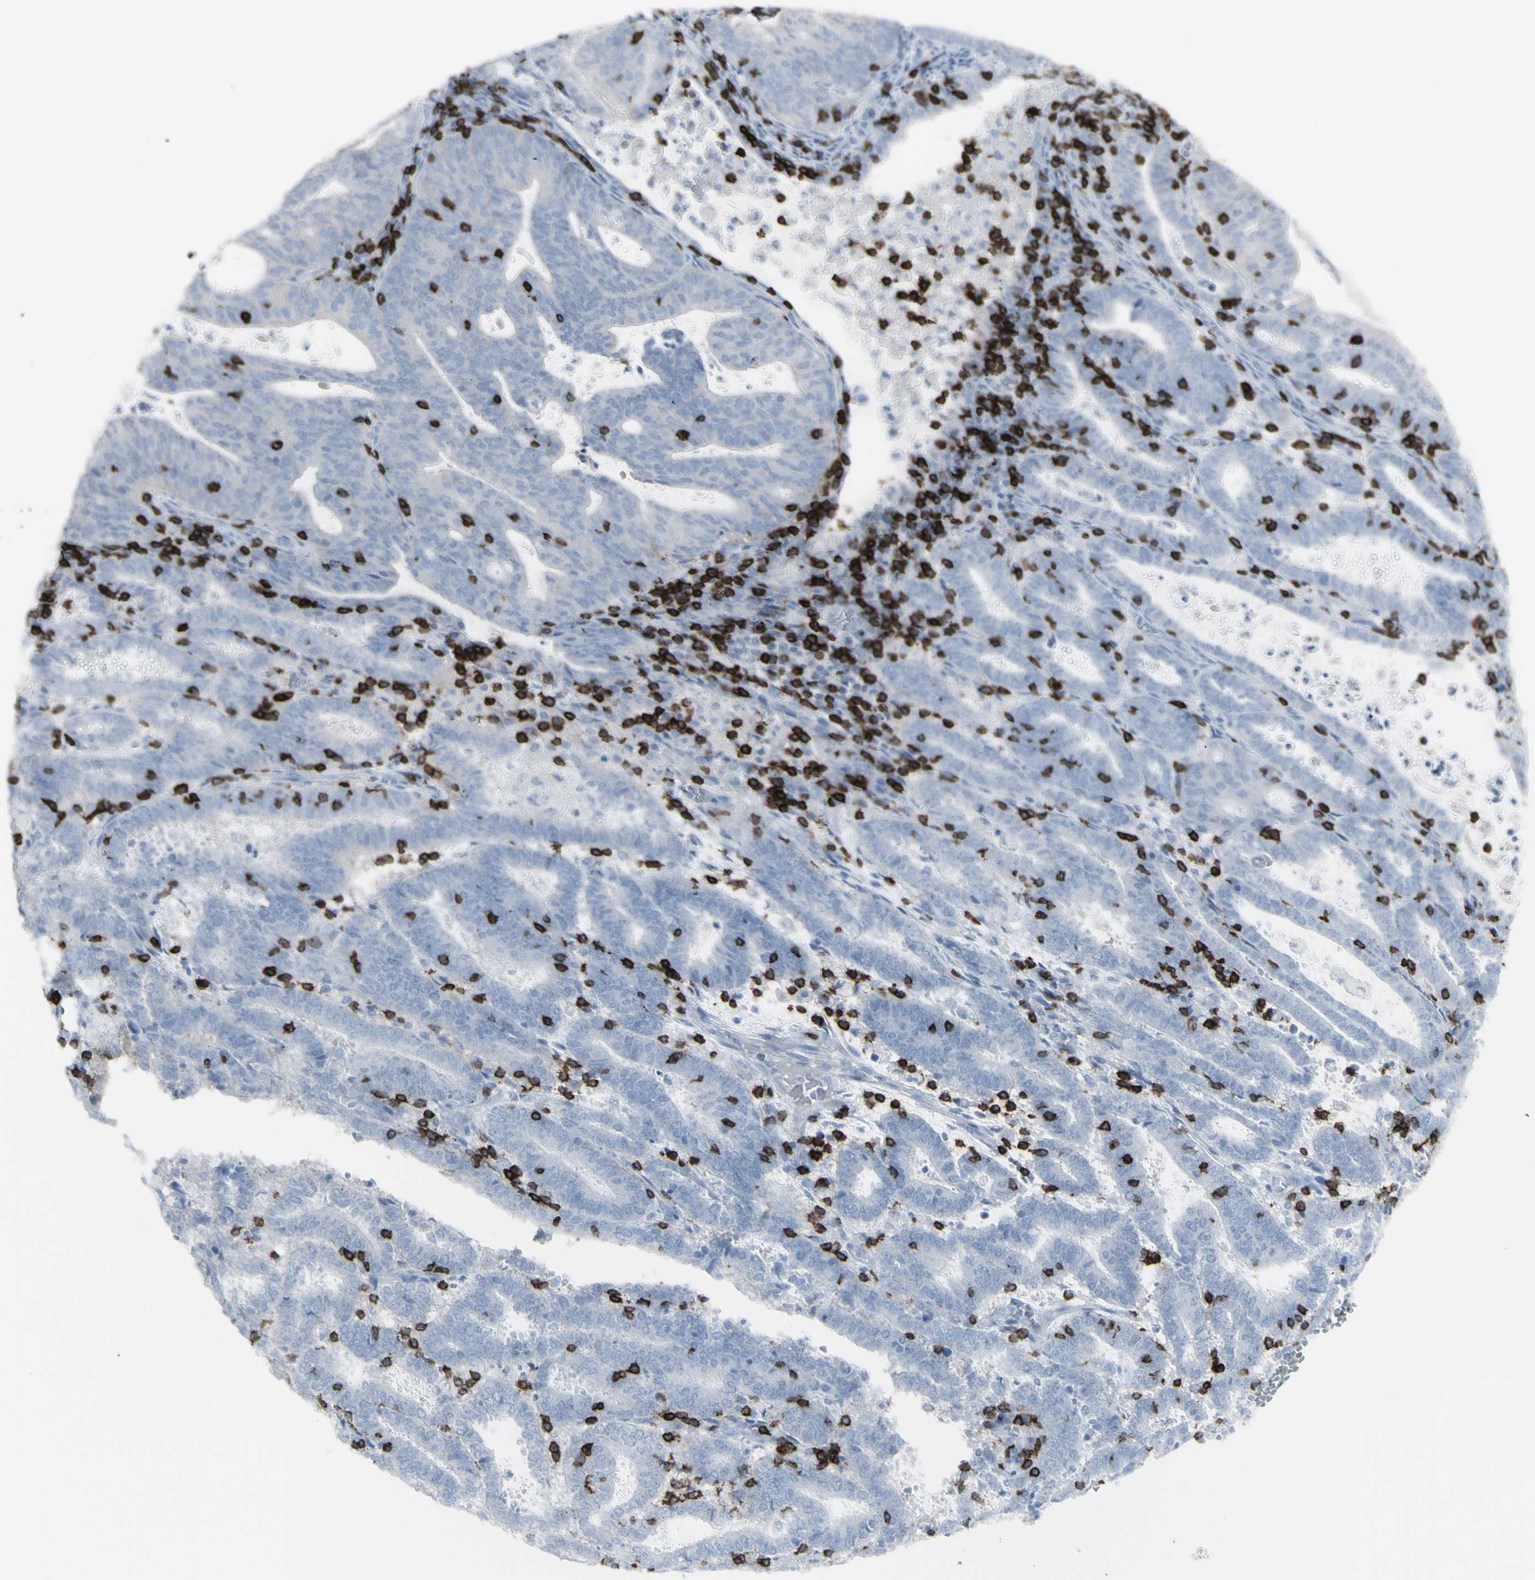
{"staining": {"intensity": "negative", "quantity": "none", "location": "none"}, "tissue": "endometrial cancer", "cell_type": "Tumor cells", "image_type": "cancer", "snomed": [{"axis": "morphology", "description": "Adenocarcinoma, NOS"}, {"axis": "topography", "description": "Uterus"}], "caption": "Endometrial cancer (adenocarcinoma) was stained to show a protein in brown. There is no significant staining in tumor cells.", "gene": "CD247", "patient": {"sex": "female", "age": 83}}